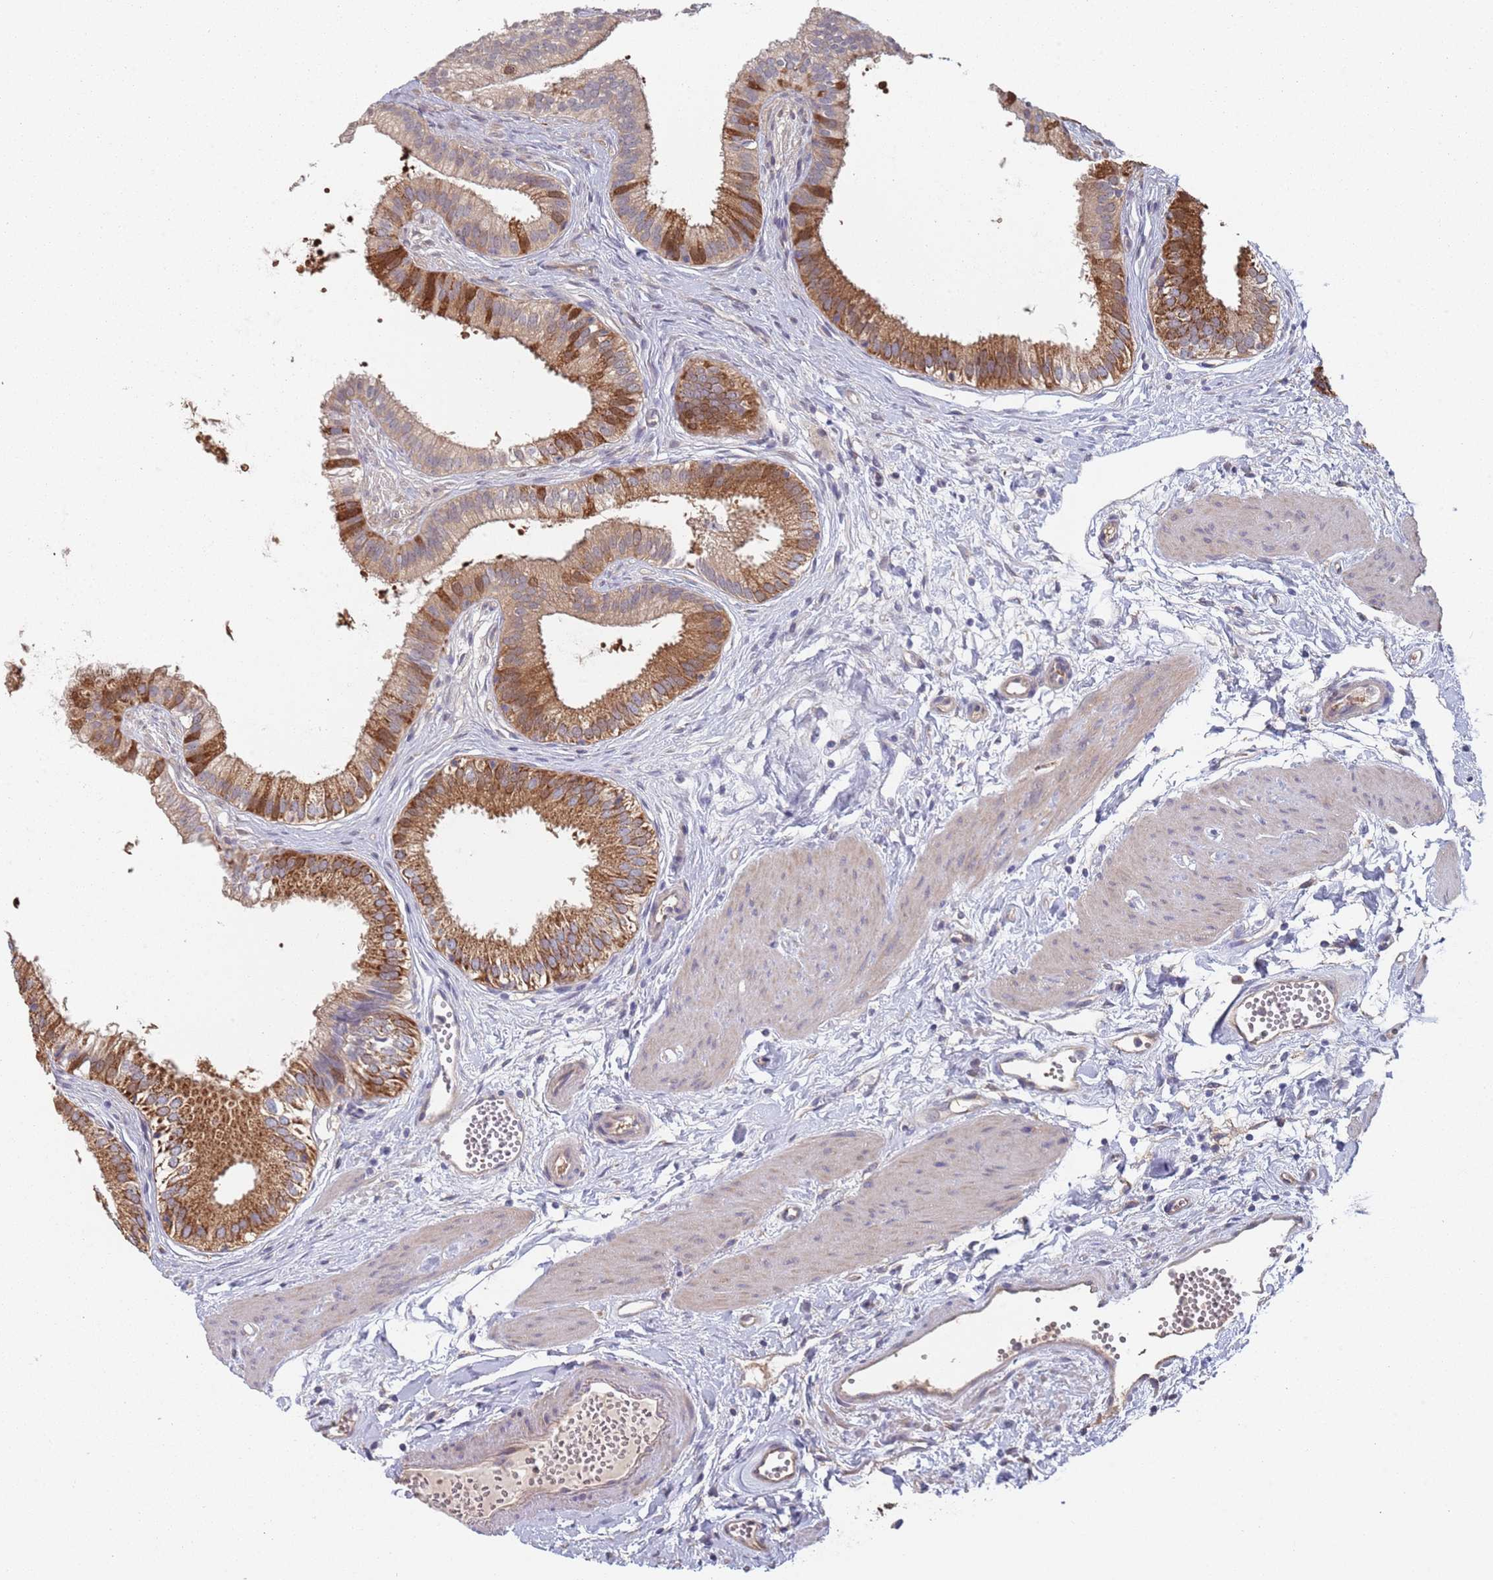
{"staining": {"intensity": "strong", "quantity": "25%-75%", "location": "cytoplasmic/membranous"}, "tissue": "gallbladder", "cell_type": "Glandular cells", "image_type": "normal", "snomed": [{"axis": "morphology", "description": "Normal tissue, NOS"}, {"axis": "topography", "description": "Gallbladder"}], "caption": "Immunohistochemical staining of normal human gallbladder reveals 25%-75% levels of strong cytoplasmic/membranous protein staining in approximately 25%-75% of glandular cells. The staining was performed using DAB to visualize the protein expression in brown, while the nuclei were stained in blue with hematoxylin (Magnification: 20x).", "gene": "GDI1", "patient": {"sex": "female", "age": 54}}